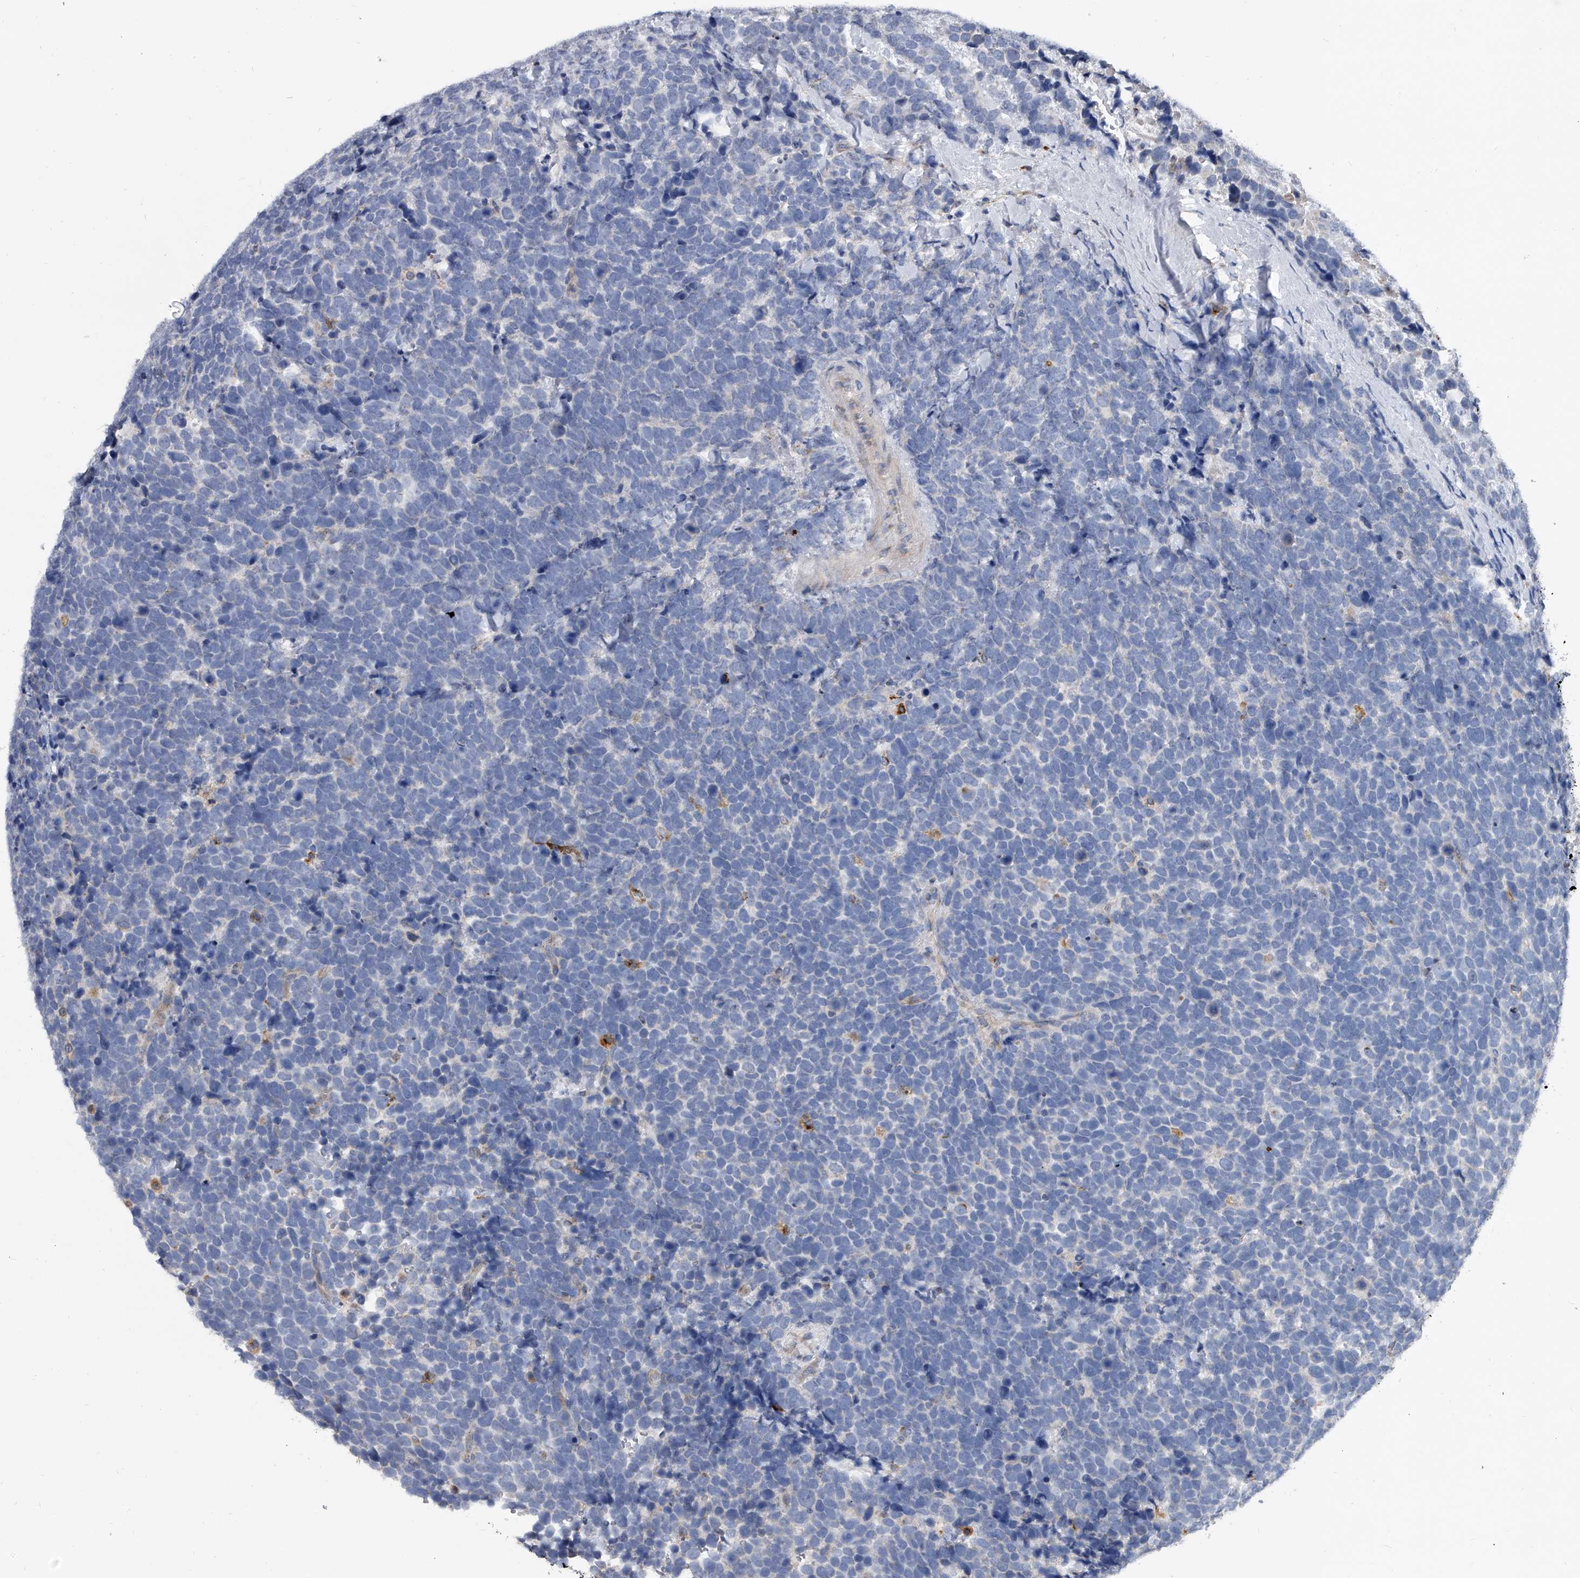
{"staining": {"intensity": "negative", "quantity": "none", "location": "none"}, "tissue": "urothelial cancer", "cell_type": "Tumor cells", "image_type": "cancer", "snomed": [{"axis": "morphology", "description": "Urothelial carcinoma, High grade"}, {"axis": "topography", "description": "Urinary bladder"}], "caption": "This is an immunohistochemistry (IHC) histopathology image of high-grade urothelial carcinoma. There is no staining in tumor cells.", "gene": "SPP1", "patient": {"sex": "female", "age": 82}}